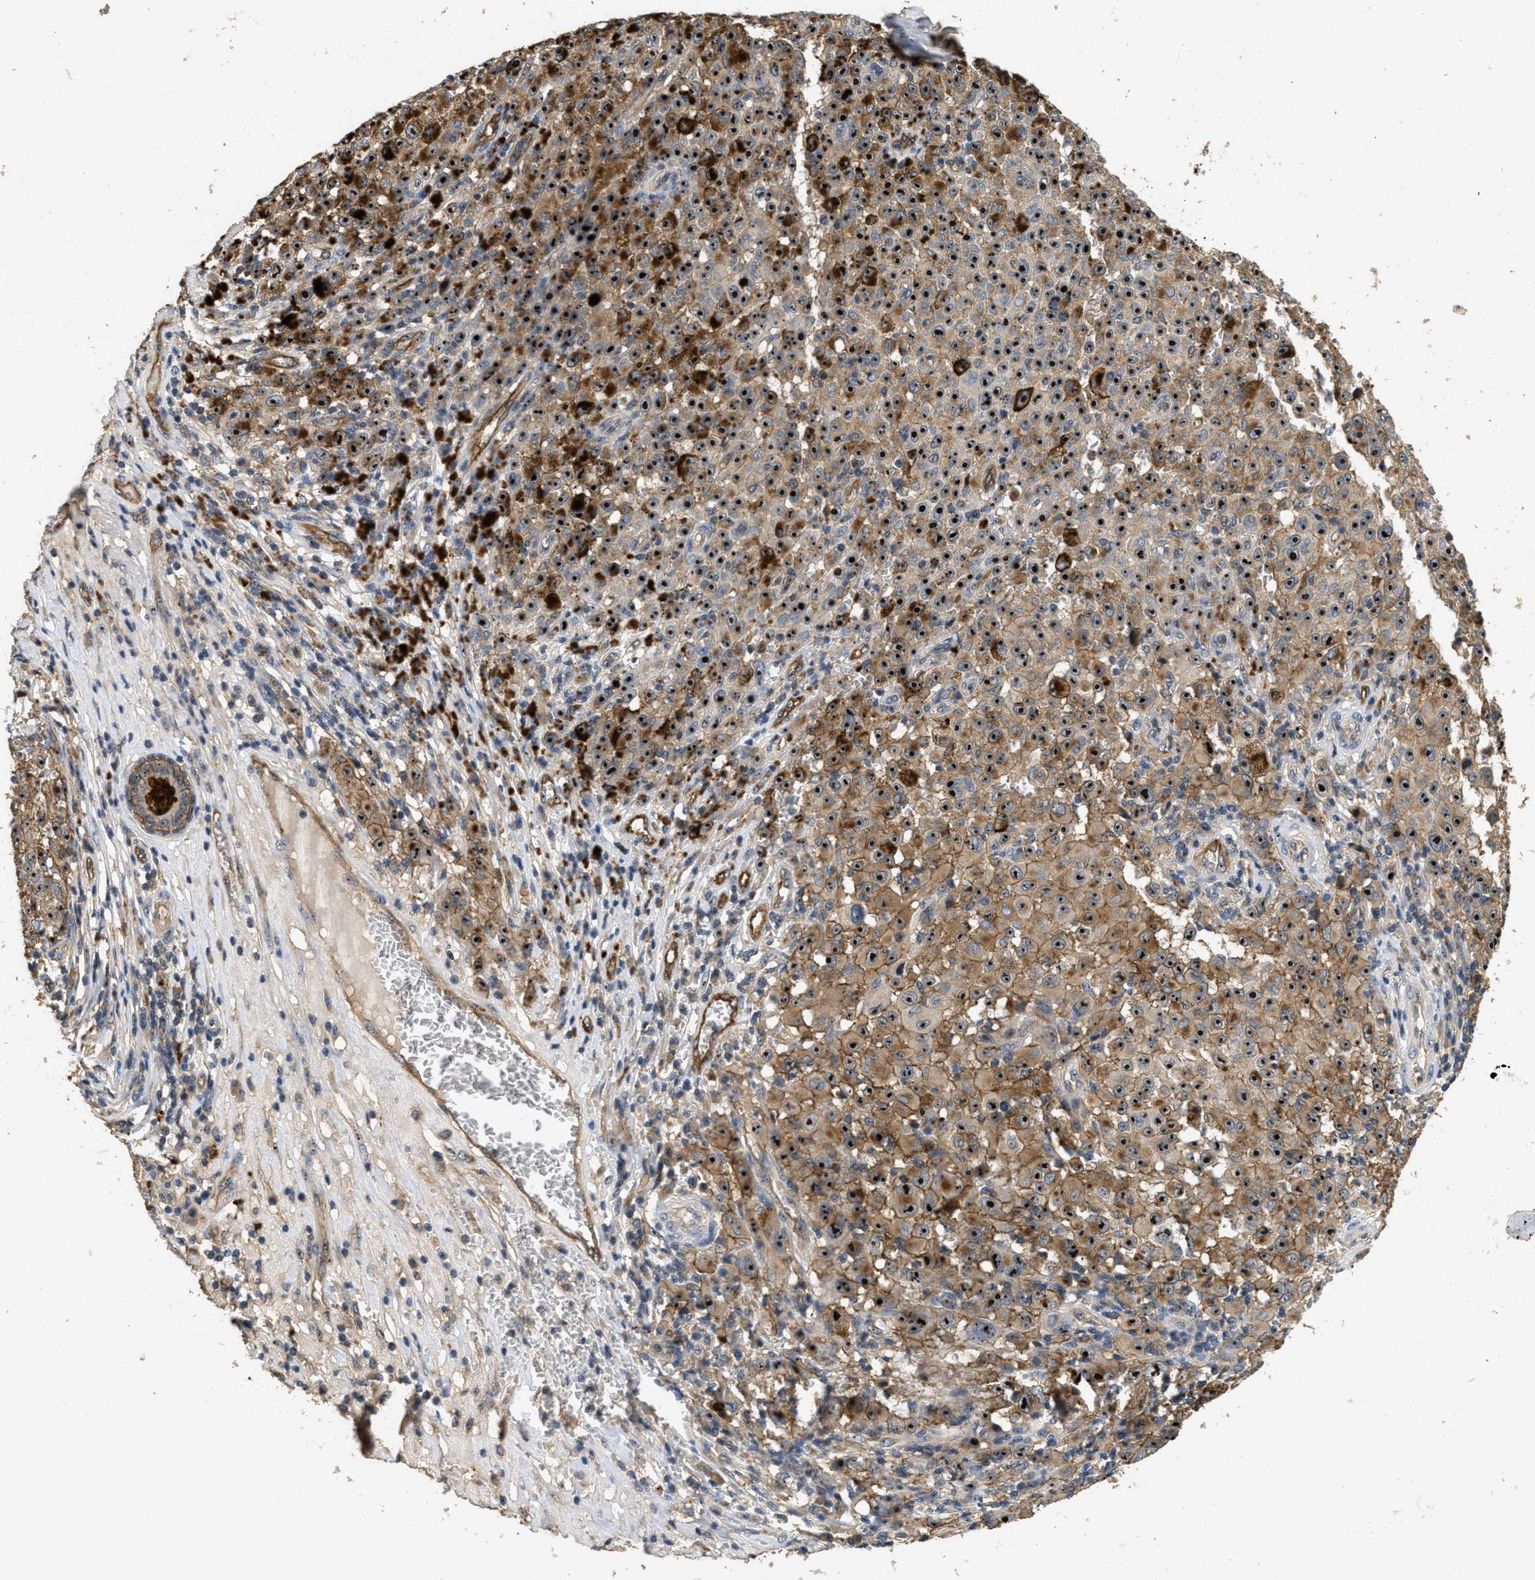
{"staining": {"intensity": "strong", "quantity": ">75%", "location": "cytoplasmic/membranous,nuclear"}, "tissue": "melanoma", "cell_type": "Tumor cells", "image_type": "cancer", "snomed": [{"axis": "morphology", "description": "Malignant melanoma, NOS"}, {"axis": "topography", "description": "Skin"}], "caption": "A high amount of strong cytoplasmic/membranous and nuclear staining is identified in approximately >75% of tumor cells in malignant melanoma tissue. (Stains: DAB in brown, nuclei in blue, Microscopy: brightfield microscopy at high magnification).", "gene": "OSMR", "patient": {"sex": "female", "age": 82}}